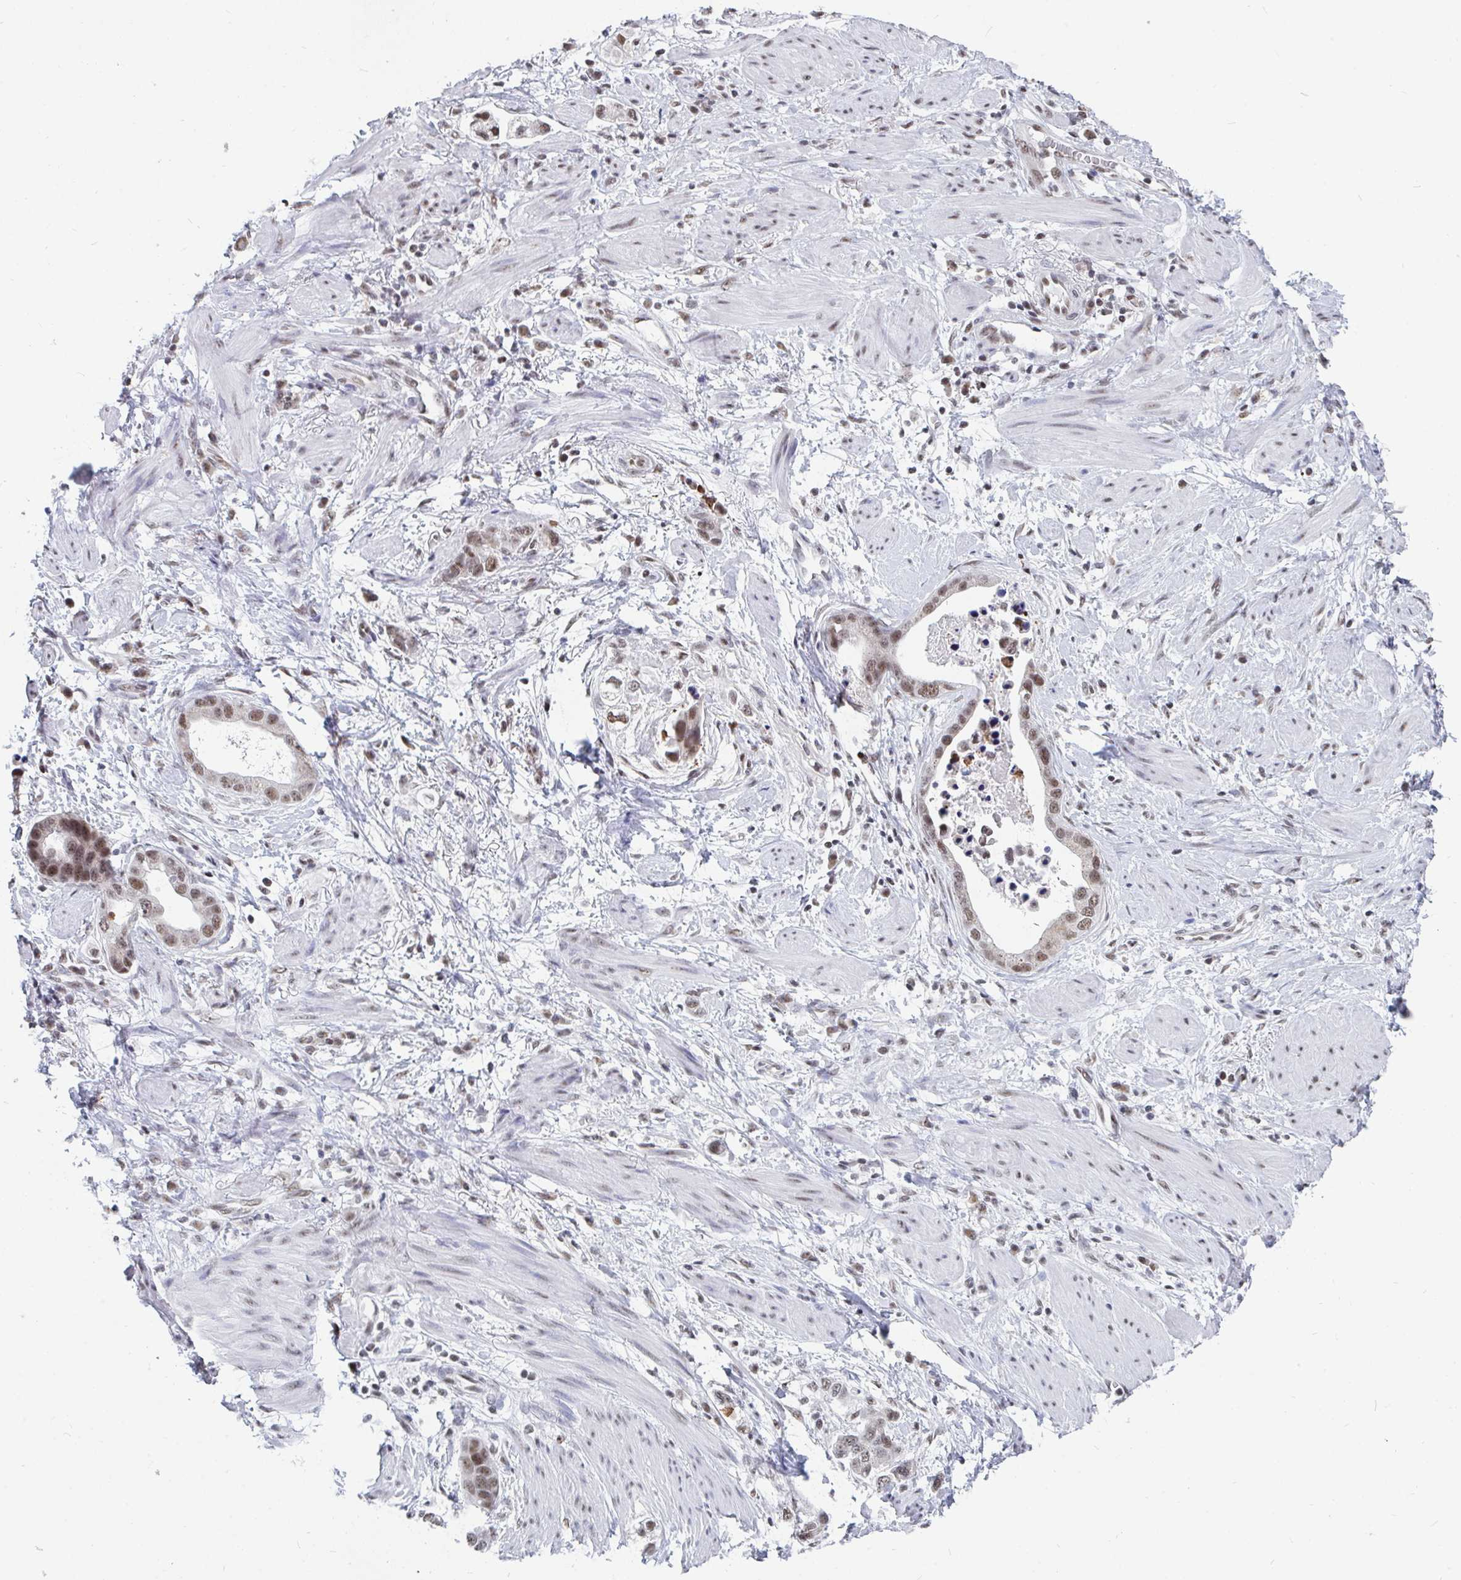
{"staining": {"intensity": "moderate", "quantity": ">75%", "location": "nuclear"}, "tissue": "stomach cancer", "cell_type": "Tumor cells", "image_type": "cancer", "snomed": [{"axis": "morphology", "description": "Adenocarcinoma, NOS"}, {"axis": "topography", "description": "Stomach, lower"}], "caption": "Immunohistochemistry of adenocarcinoma (stomach) shows medium levels of moderate nuclear staining in about >75% of tumor cells. The staining was performed using DAB (3,3'-diaminobenzidine), with brown indicating positive protein expression. Nuclei are stained blue with hematoxylin.", "gene": "TRIP12", "patient": {"sex": "female", "age": 93}}